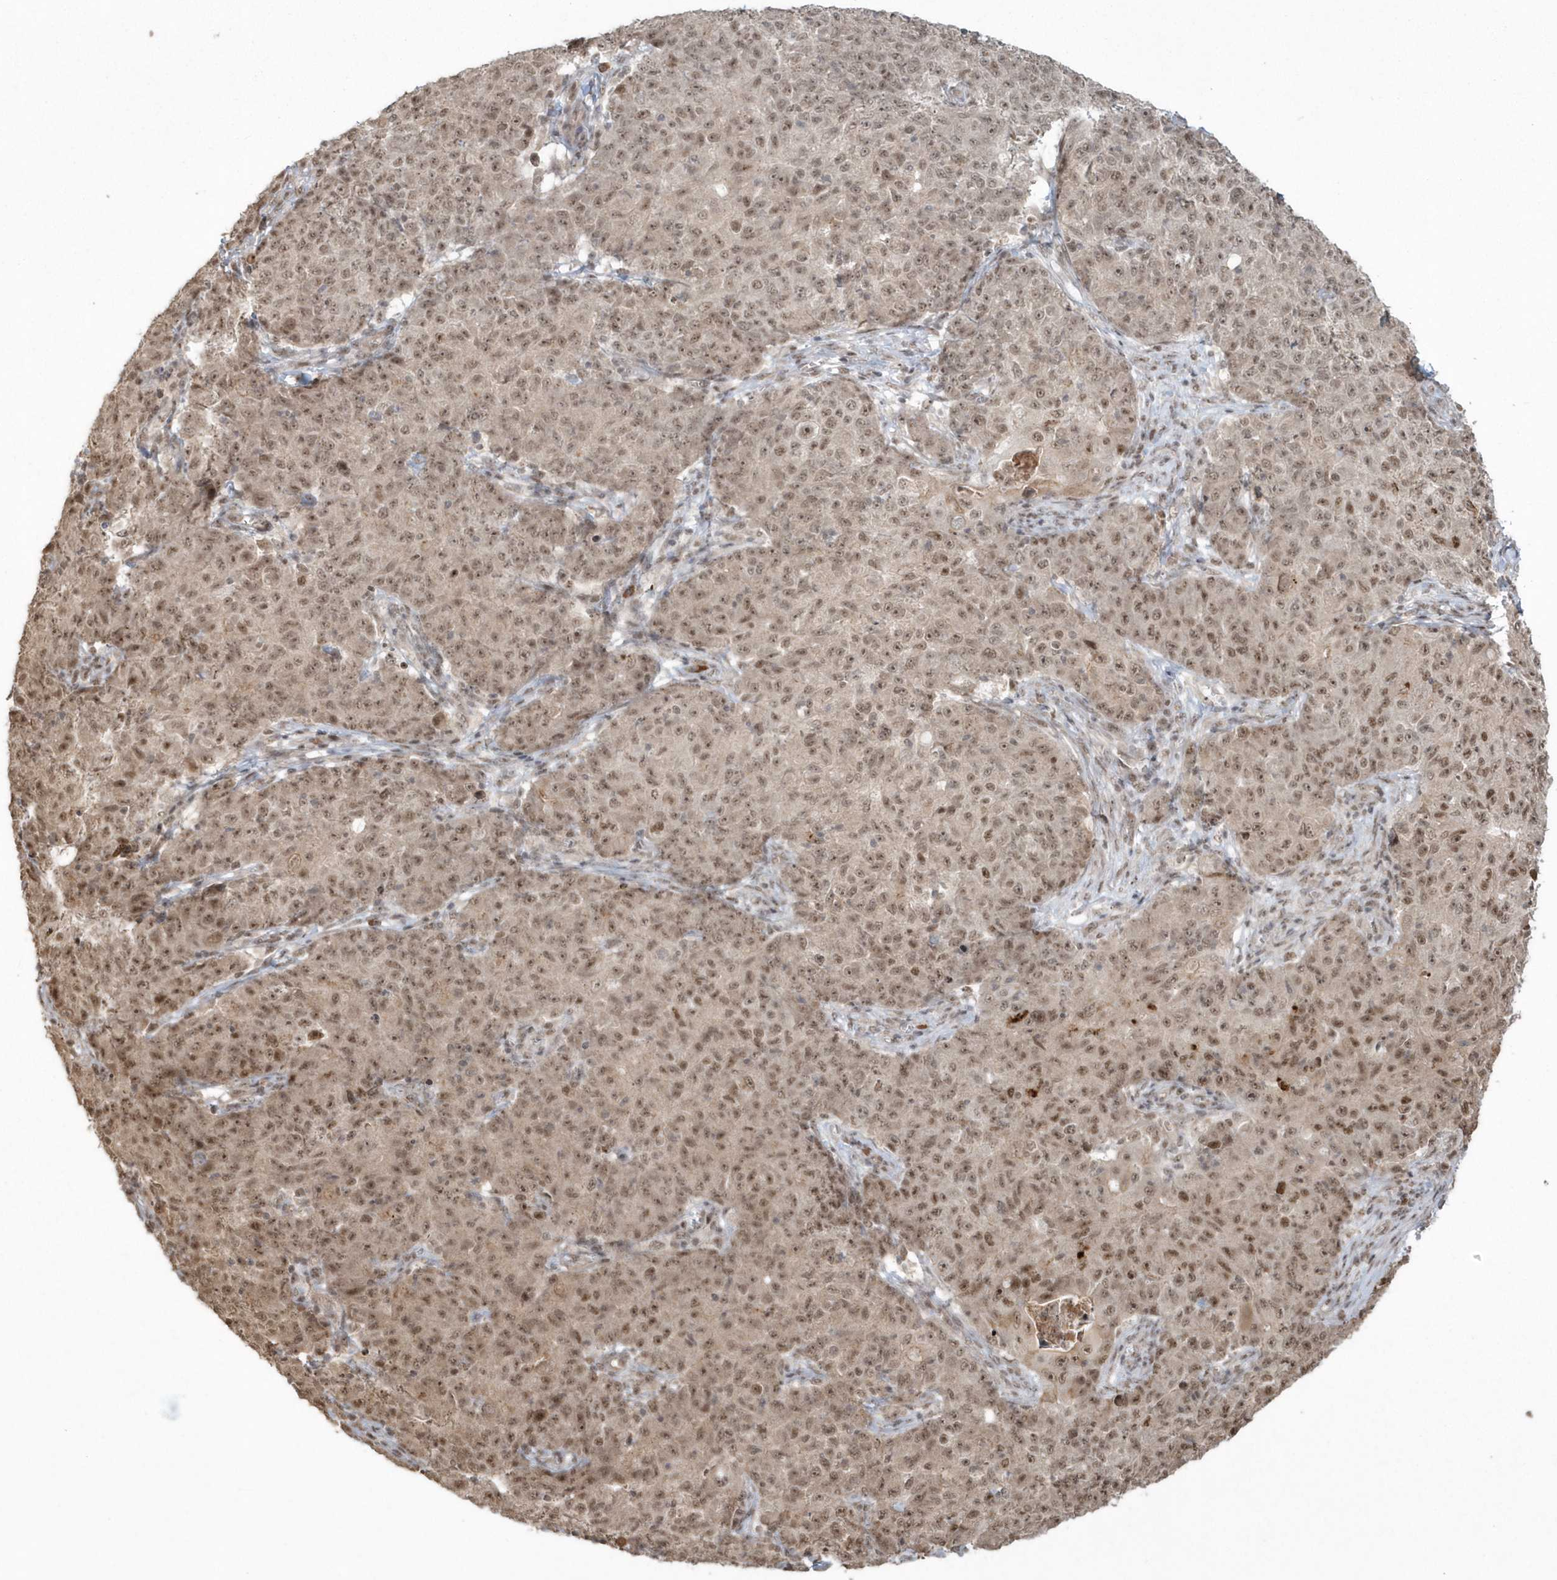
{"staining": {"intensity": "moderate", "quantity": ">75%", "location": "nuclear"}, "tissue": "ovarian cancer", "cell_type": "Tumor cells", "image_type": "cancer", "snomed": [{"axis": "morphology", "description": "Carcinoma, endometroid"}, {"axis": "topography", "description": "Ovary"}], "caption": "Brown immunohistochemical staining in human endometroid carcinoma (ovarian) shows moderate nuclear positivity in about >75% of tumor cells.", "gene": "EPB41L4A", "patient": {"sex": "female", "age": 42}}